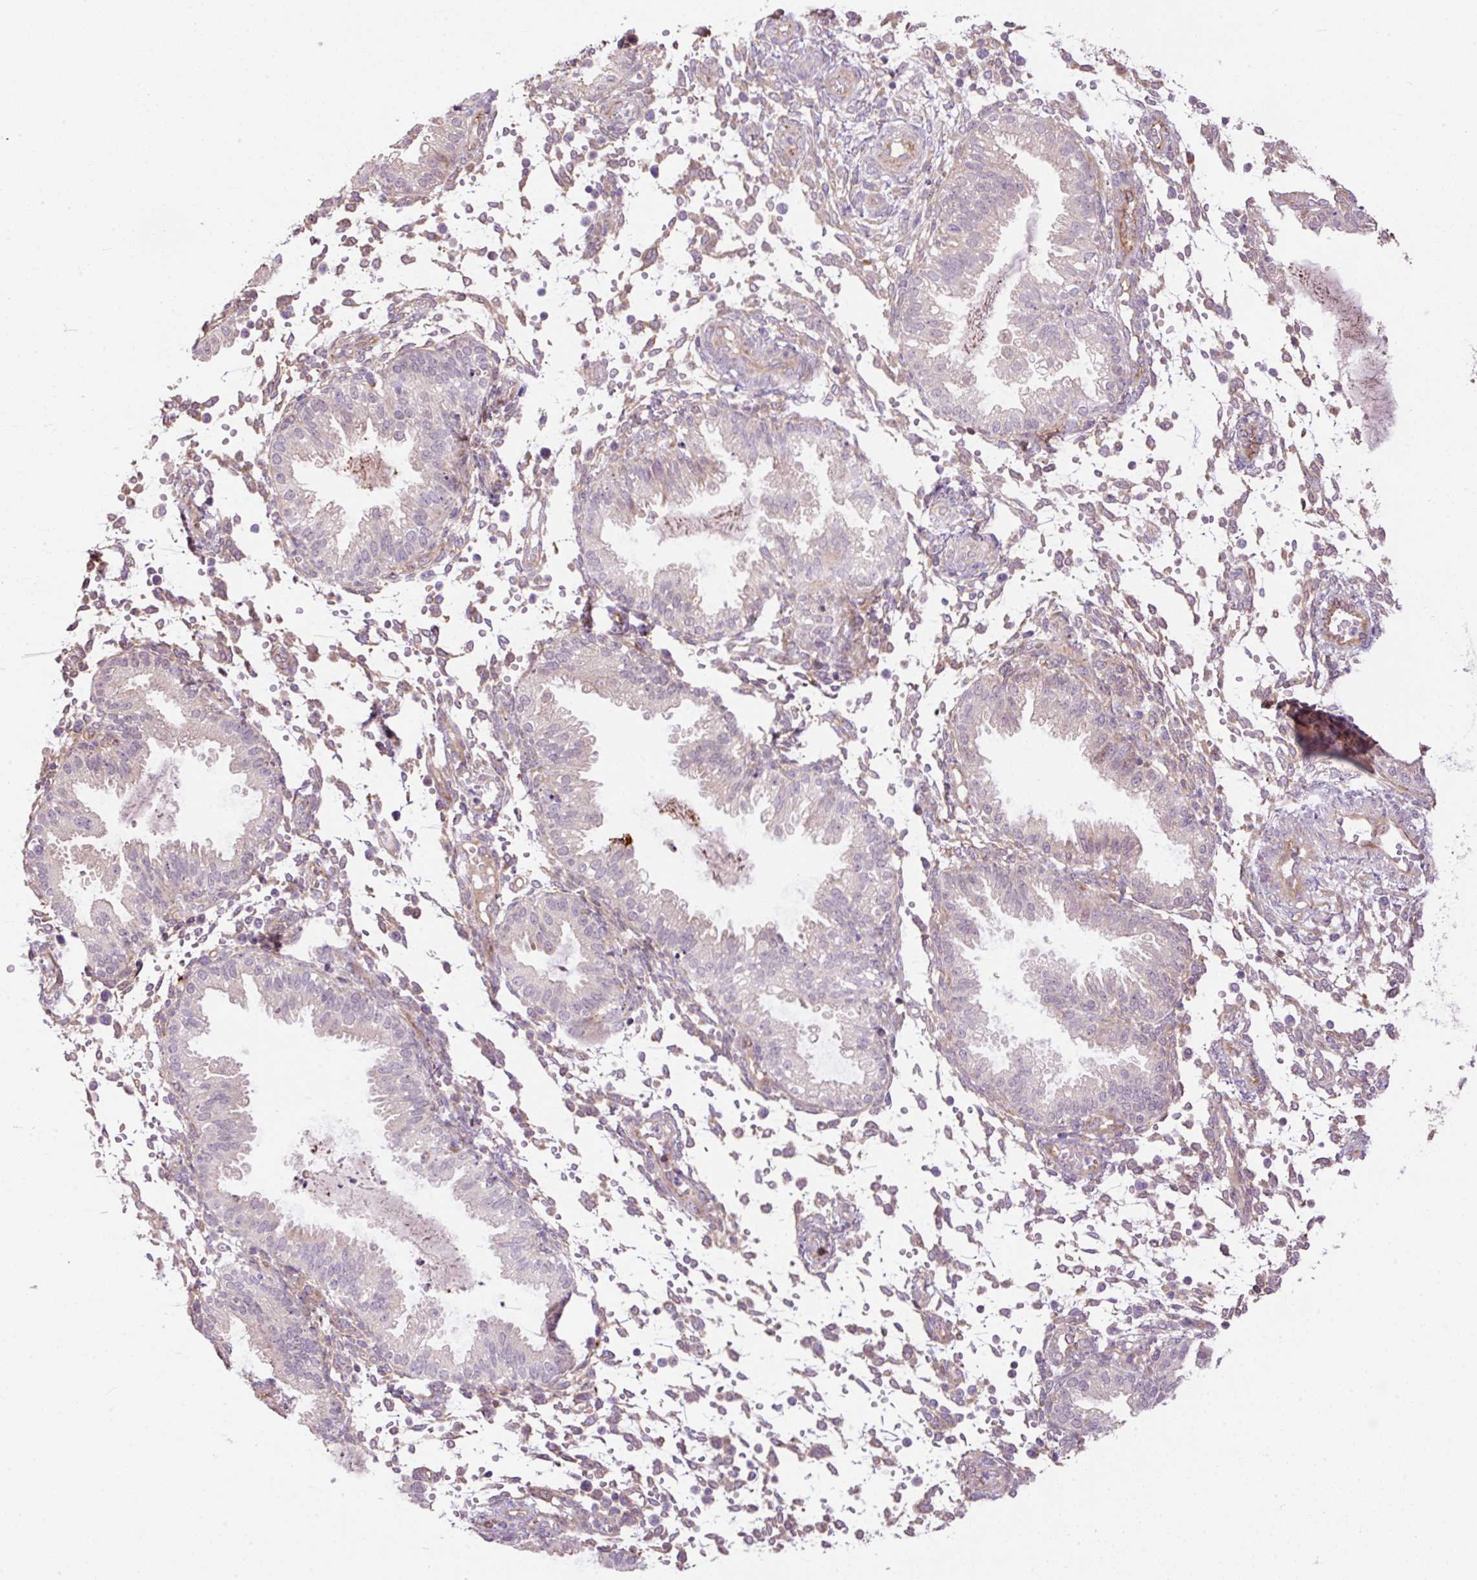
{"staining": {"intensity": "weak", "quantity": "<25%", "location": "cytoplasmic/membranous"}, "tissue": "endometrium", "cell_type": "Cells in endometrial stroma", "image_type": "normal", "snomed": [{"axis": "morphology", "description": "Normal tissue, NOS"}, {"axis": "topography", "description": "Endometrium"}], "caption": "An immunohistochemistry (IHC) histopathology image of normal endometrium is shown. There is no staining in cells in endometrial stroma of endometrium.", "gene": "PPME1", "patient": {"sex": "female", "age": 33}}